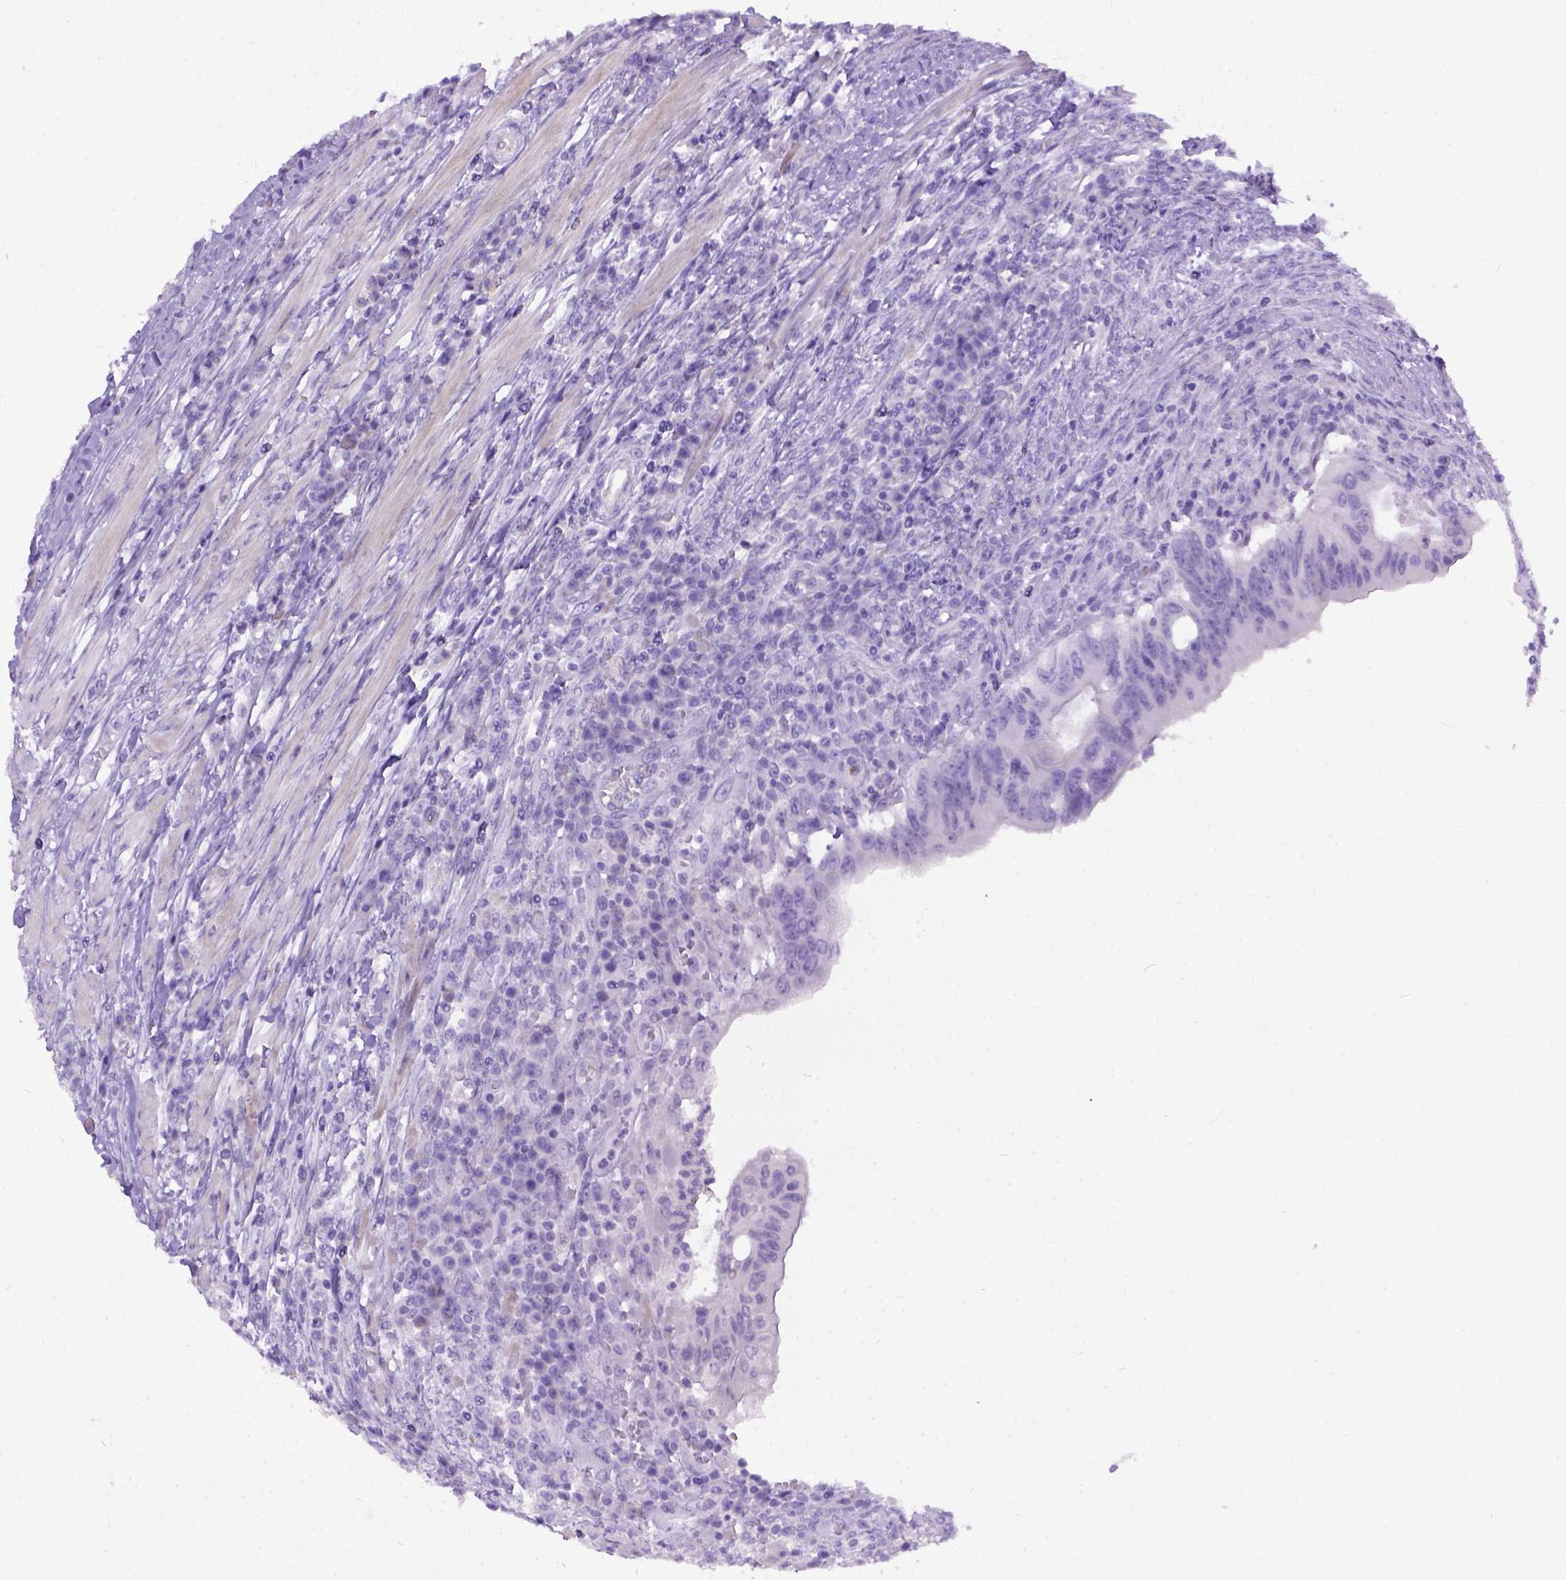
{"staining": {"intensity": "negative", "quantity": "none", "location": "none"}, "tissue": "colorectal cancer", "cell_type": "Tumor cells", "image_type": "cancer", "snomed": [{"axis": "morphology", "description": "Adenocarcinoma, NOS"}, {"axis": "topography", "description": "Colon"}], "caption": "Colorectal cancer was stained to show a protein in brown. There is no significant positivity in tumor cells.", "gene": "IGF2", "patient": {"sex": "male", "age": 65}}